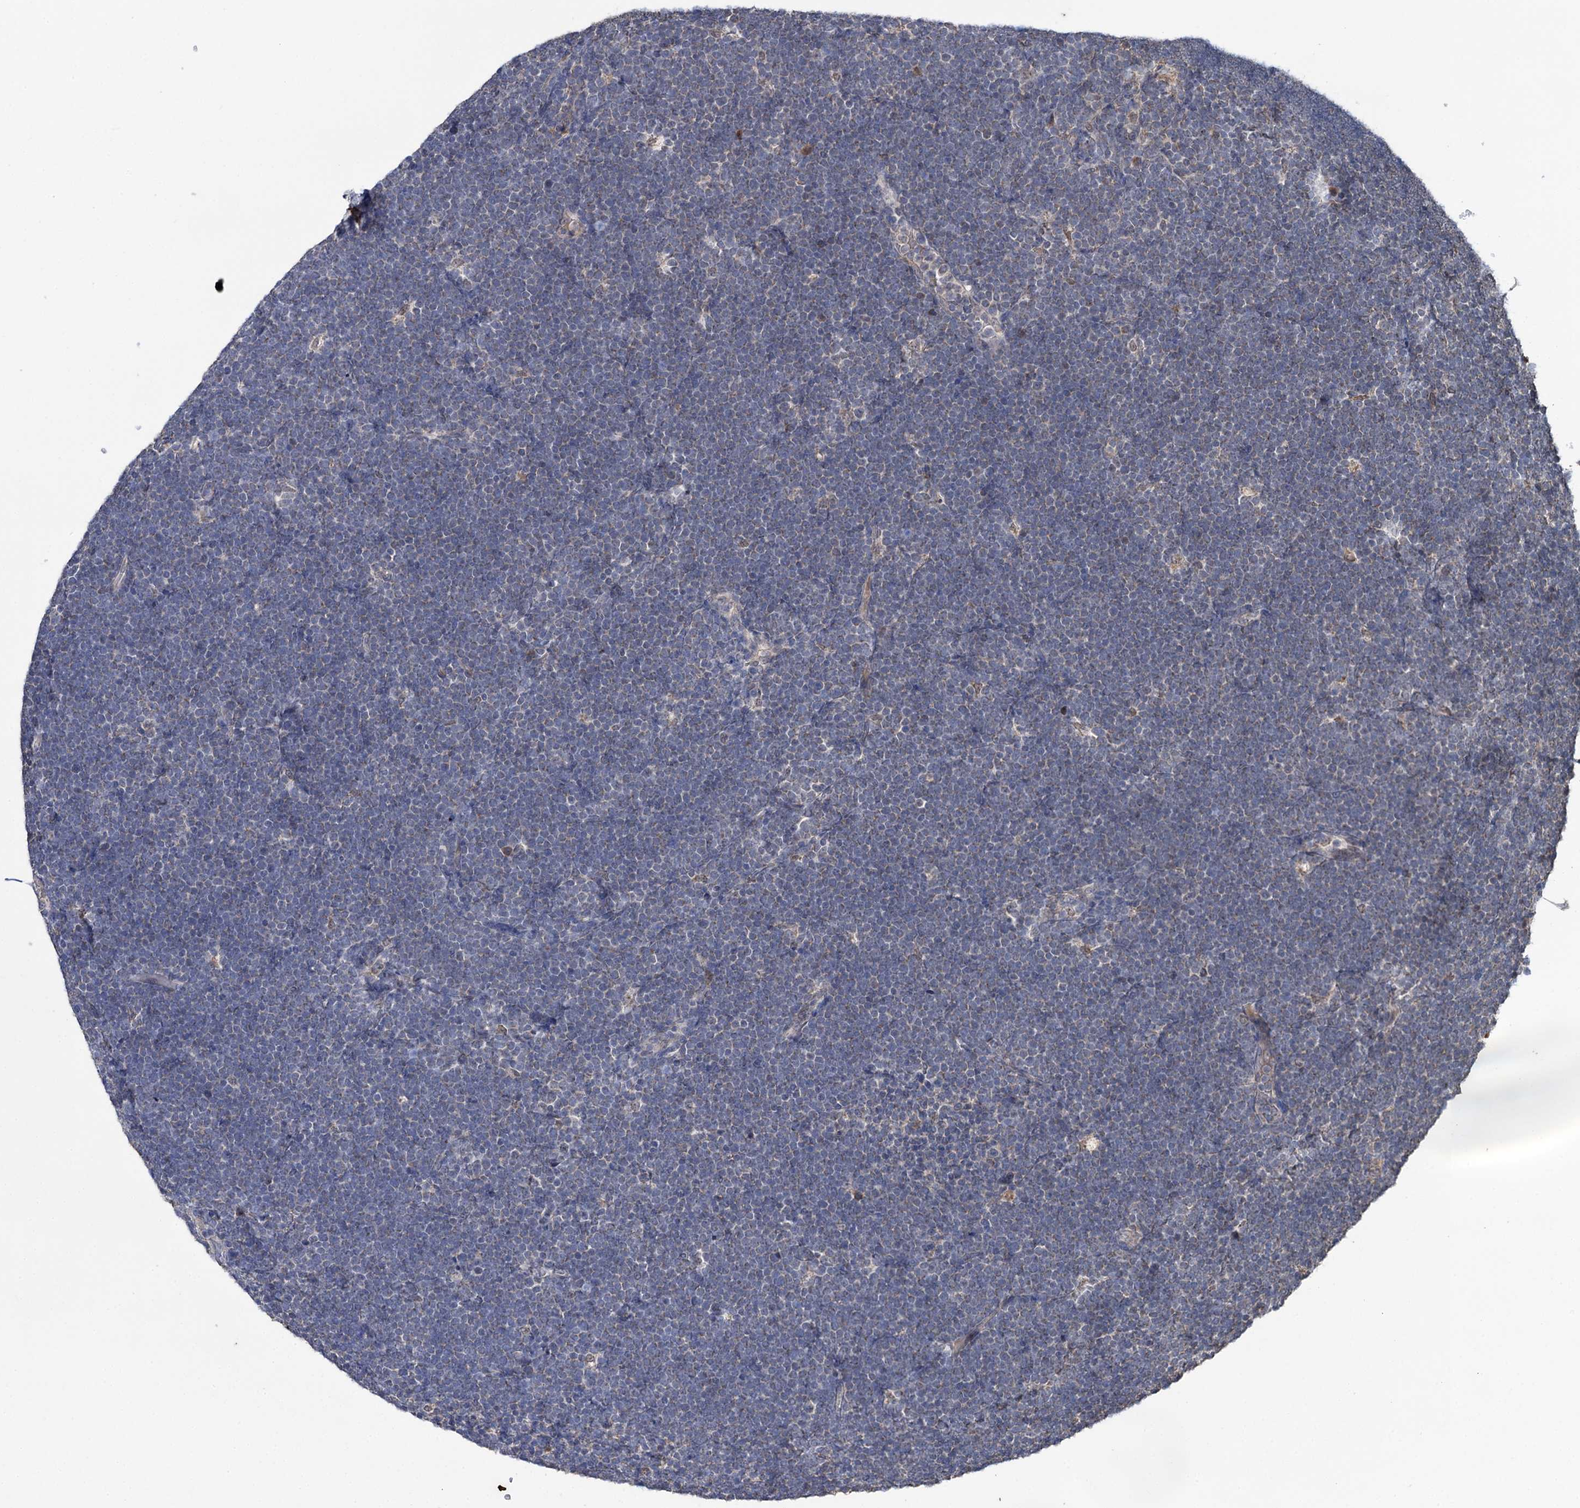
{"staining": {"intensity": "negative", "quantity": "none", "location": "none"}, "tissue": "lymphoma", "cell_type": "Tumor cells", "image_type": "cancer", "snomed": [{"axis": "morphology", "description": "Malignant lymphoma, non-Hodgkin's type, High grade"}, {"axis": "topography", "description": "Lymph node"}], "caption": "Immunohistochemistry of high-grade malignant lymphoma, non-Hodgkin's type displays no expression in tumor cells.", "gene": "CLPB", "patient": {"sex": "male", "age": 13}}